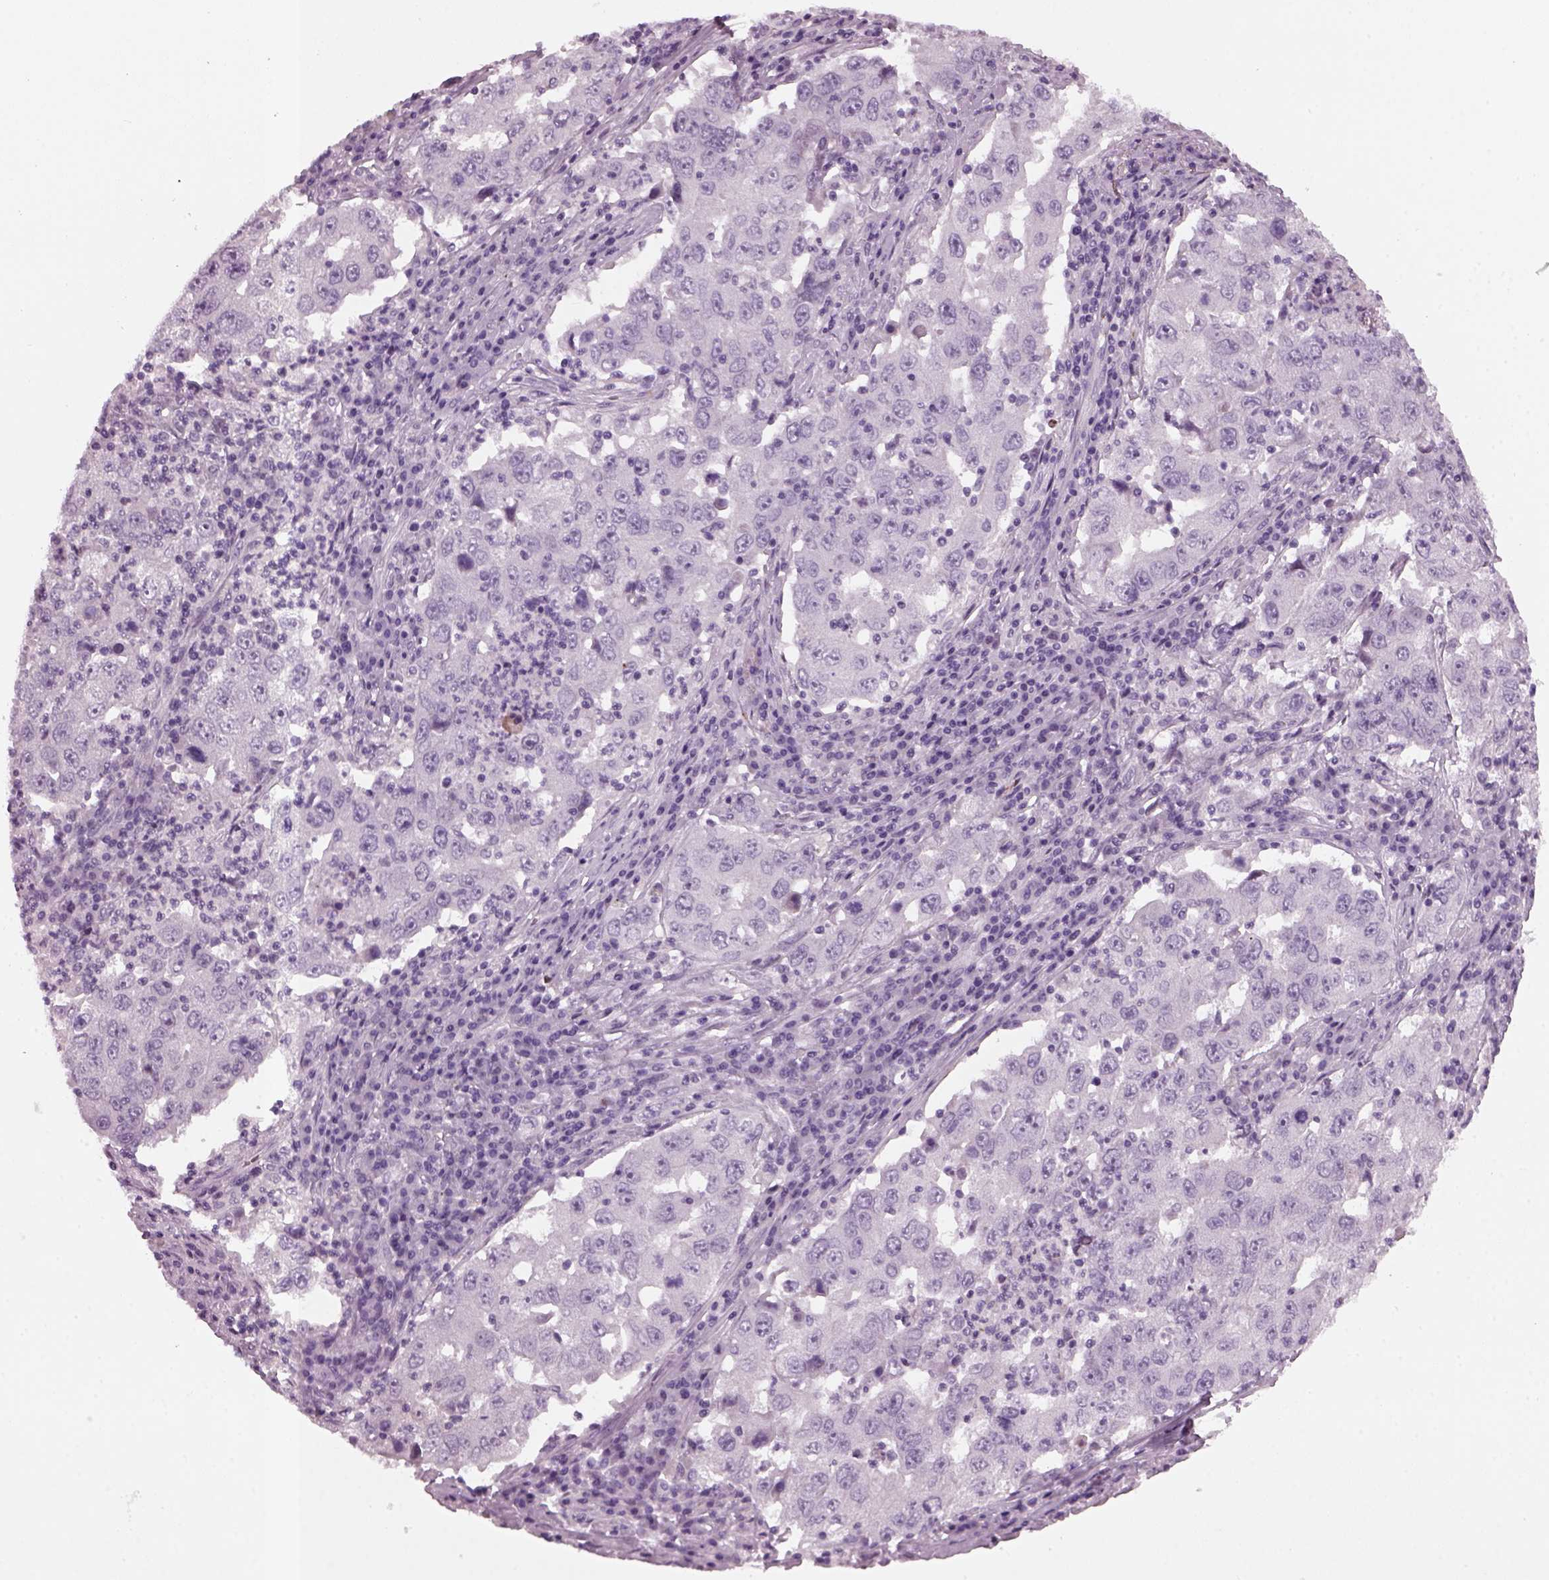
{"staining": {"intensity": "negative", "quantity": "none", "location": "none"}, "tissue": "lung cancer", "cell_type": "Tumor cells", "image_type": "cancer", "snomed": [{"axis": "morphology", "description": "Adenocarcinoma, NOS"}, {"axis": "topography", "description": "Lung"}], "caption": "Histopathology image shows no significant protein positivity in tumor cells of lung cancer.", "gene": "DPYSL5", "patient": {"sex": "male", "age": 73}}